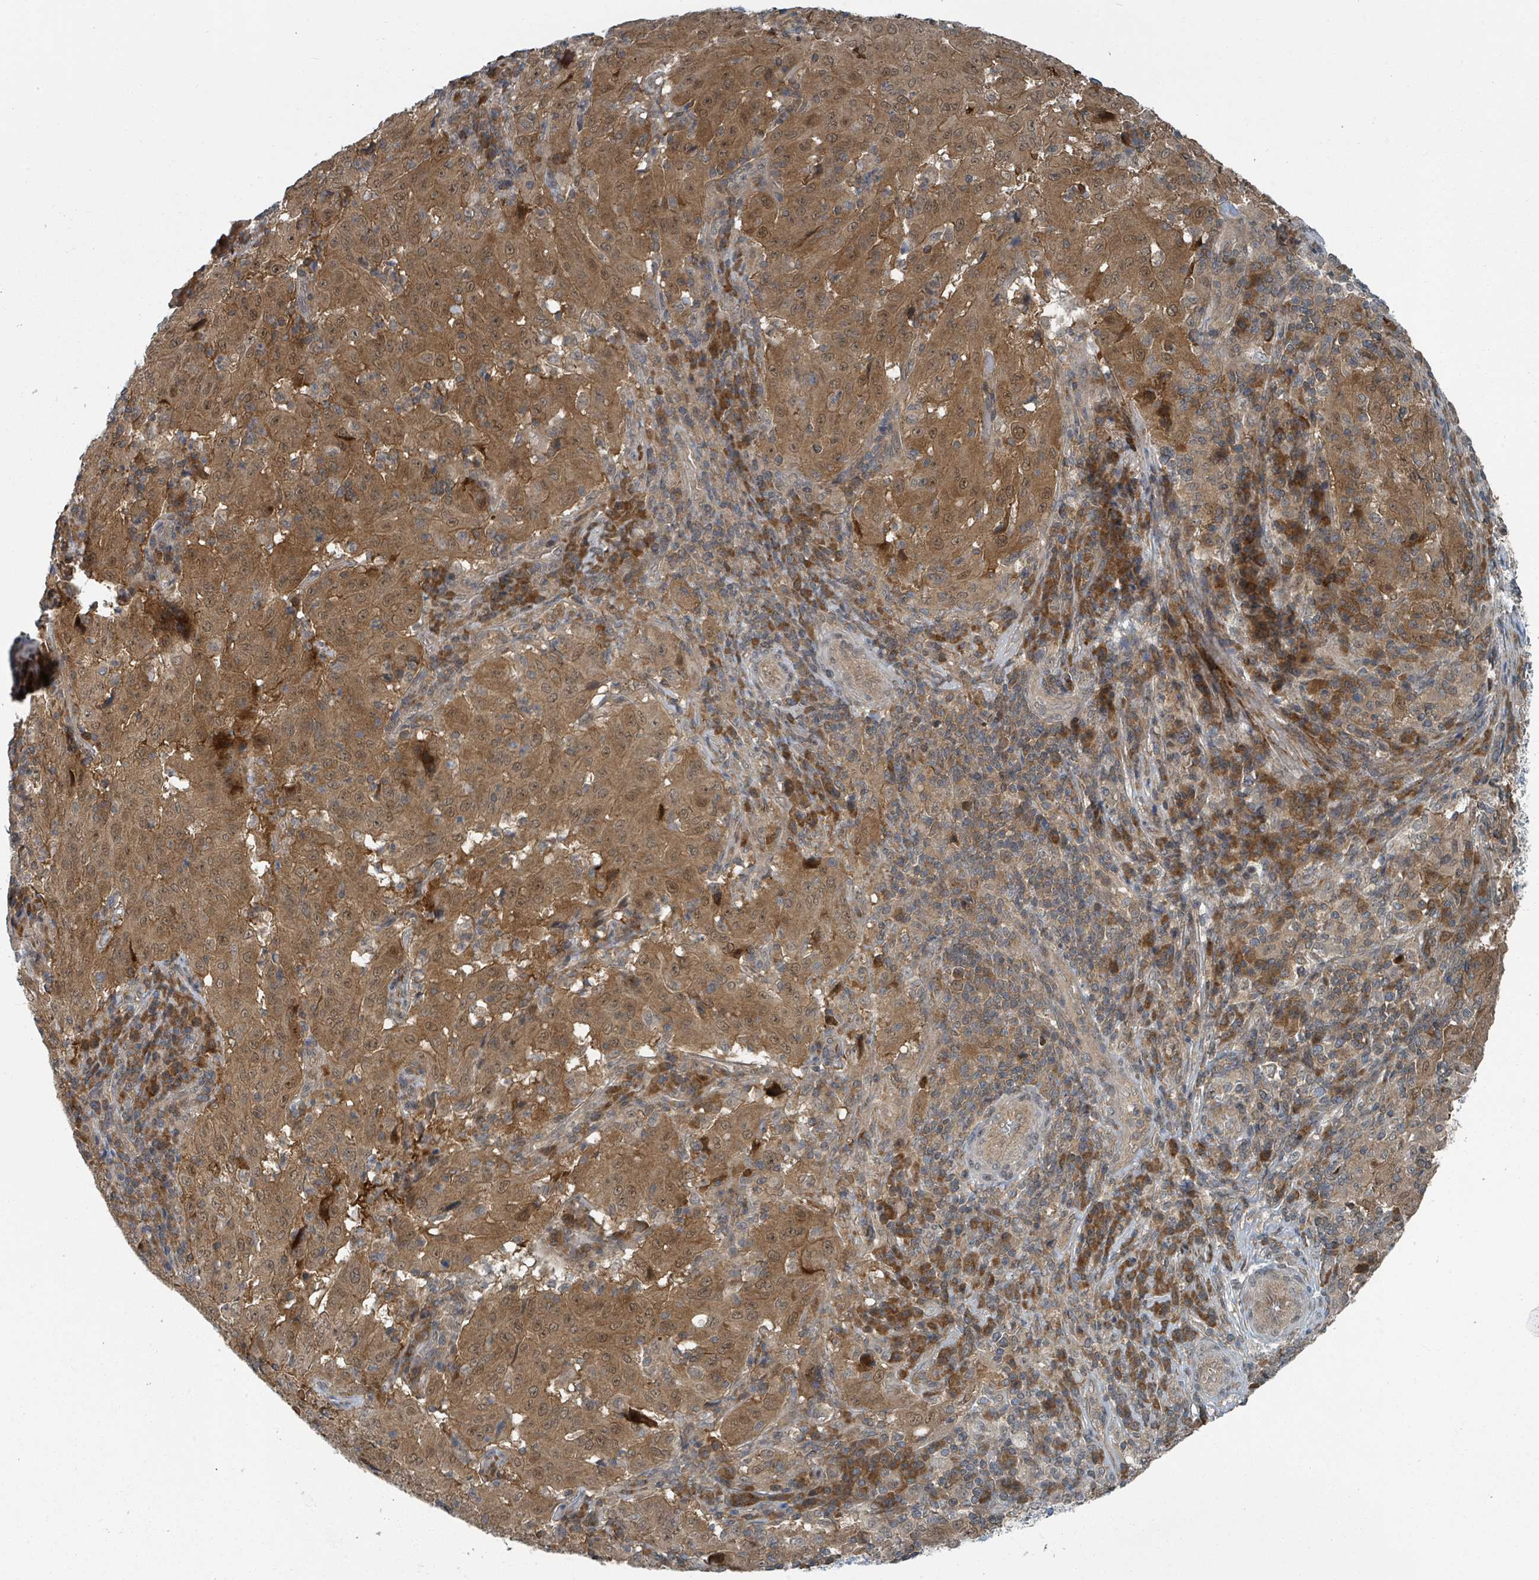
{"staining": {"intensity": "moderate", "quantity": ">75%", "location": "cytoplasmic/membranous,nuclear"}, "tissue": "pancreatic cancer", "cell_type": "Tumor cells", "image_type": "cancer", "snomed": [{"axis": "morphology", "description": "Adenocarcinoma, NOS"}, {"axis": "topography", "description": "Pancreas"}], "caption": "Adenocarcinoma (pancreatic) tissue displays moderate cytoplasmic/membranous and nuclear positivity in about >75% of tumor cells, visualized by immunohistochemistry.", "gene": "GOLGA7", "patient": {"sex": "male", "age": 63}}